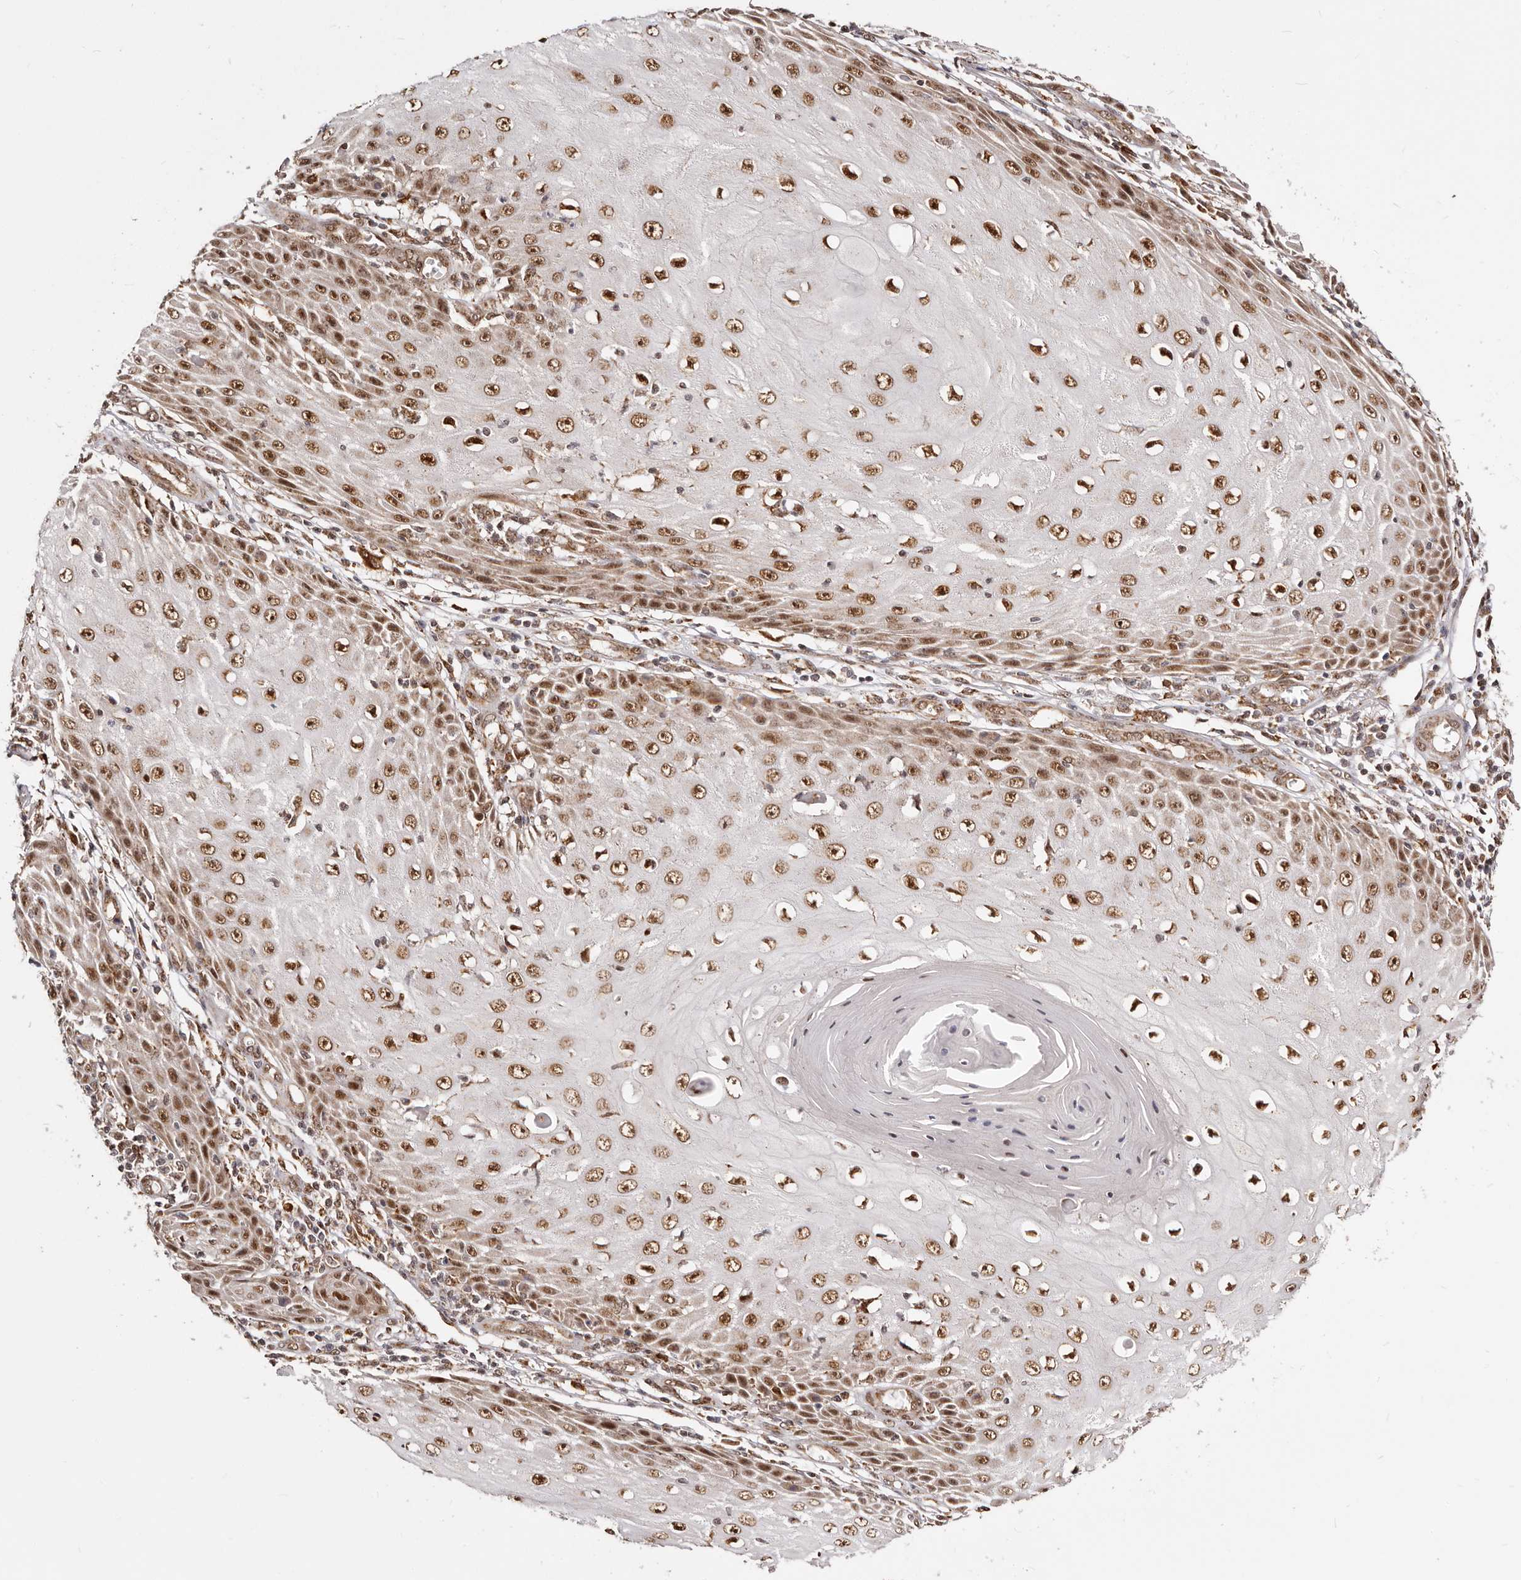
{"staining": {"intensity": "strong", "quantity": ">75%", "location": "nuclear"}, "tissue": "skin cancer", "cell_type": "Tumor cells", "image_type": "cancer", "snomed": [{"axis": "morphology", "description": "Squamous cell carcinoma, NOS"}, {"axis": "topography", "description": "Skin"}], "caption": "Squamous cell carcinoma (skin) stained for a protein demonstrates strong nuclear positivity in tumor cells. The staining was performed using DAB (3,3'-diaminobenzidine), with brown indicating positive protein expression. Nuclei are stained blue with hematoxylin.", "gene": "SEC14L1", "patient": {"sex": "female", "age": 73}}